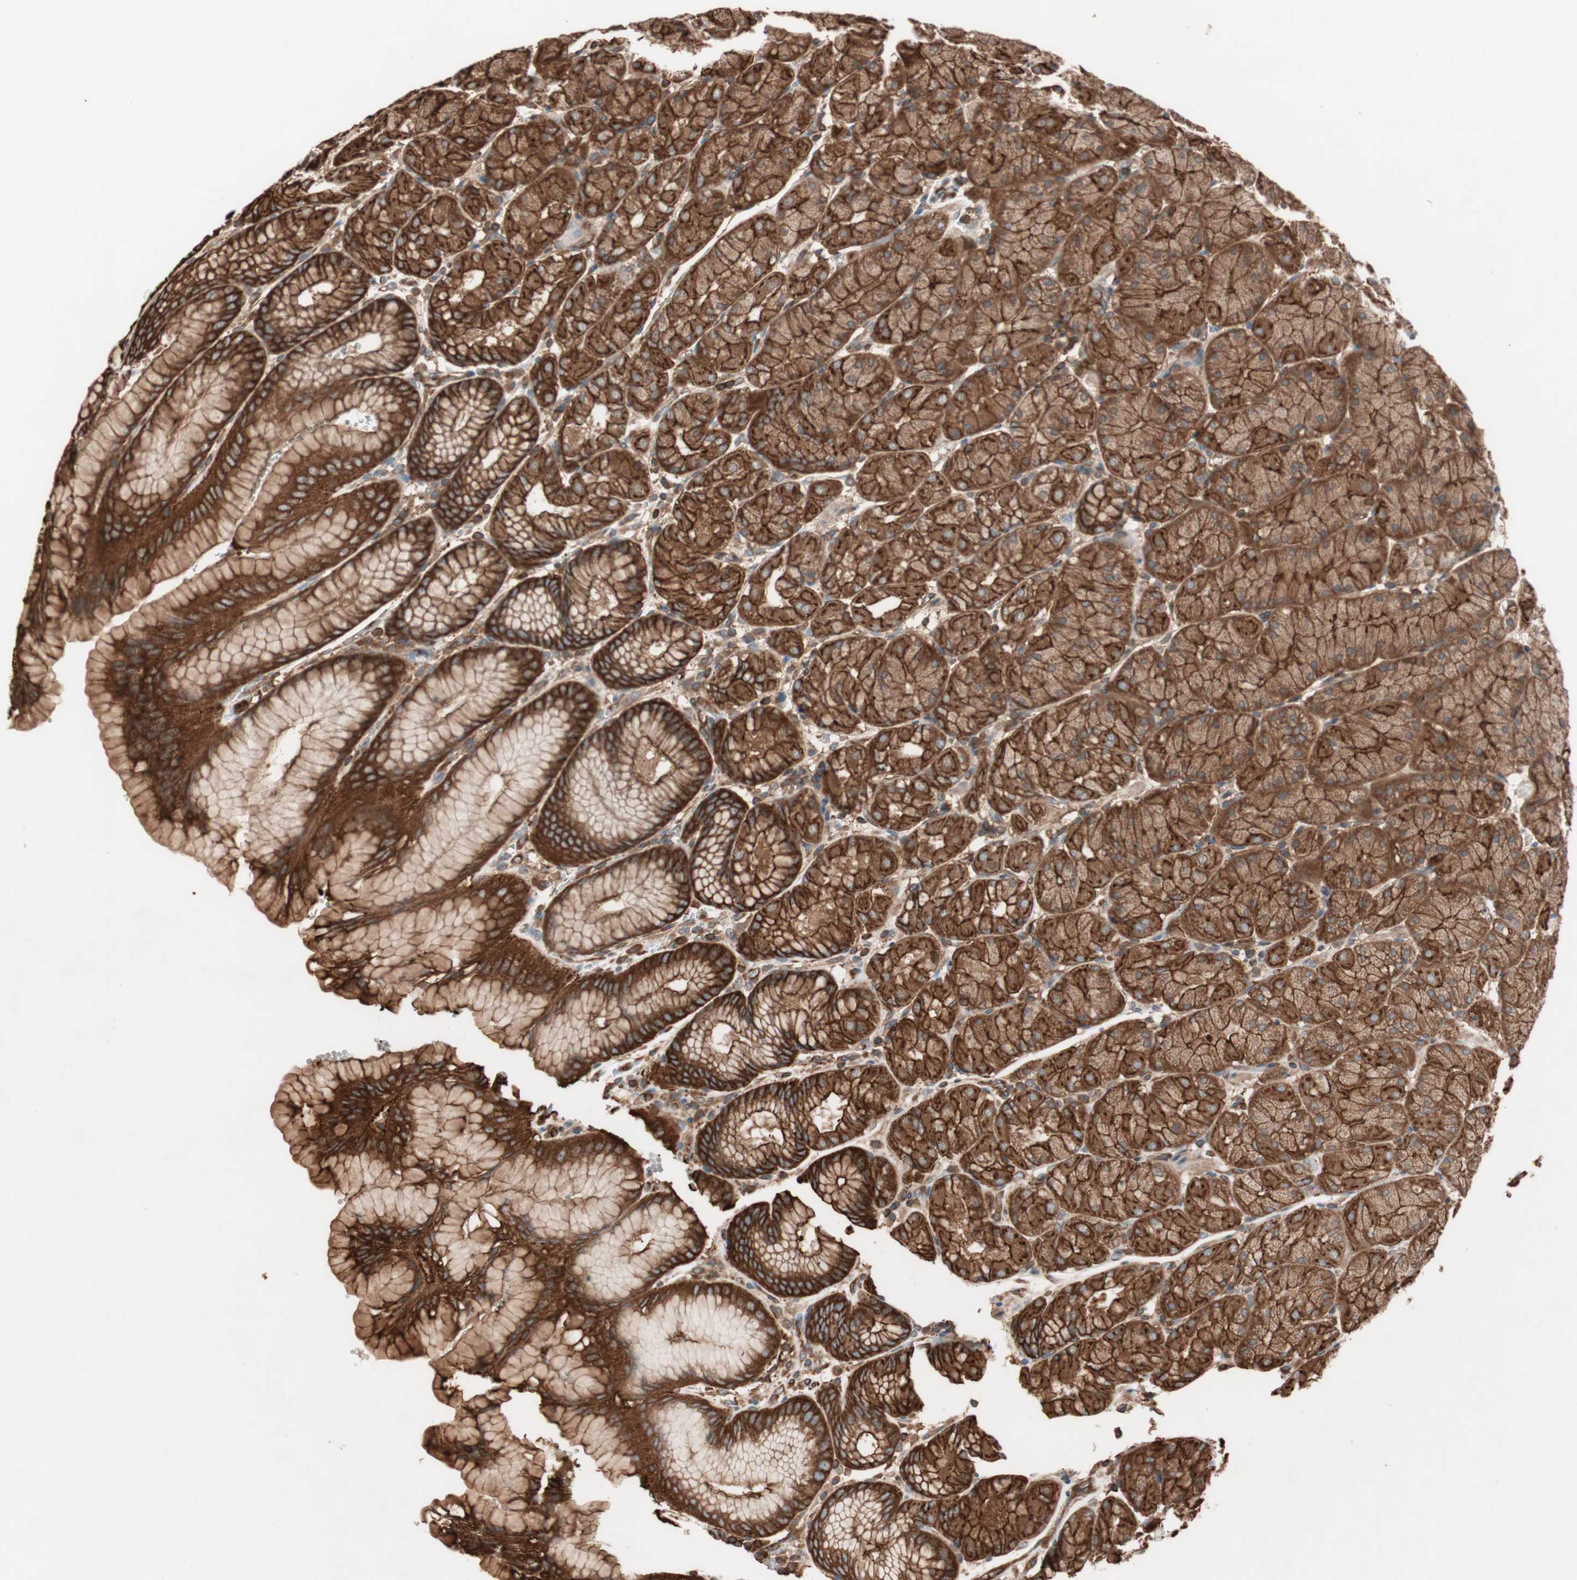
{"staining": {"intensity": "strong", "quantity": ">75%", "location": "cytoplasmic/membranous"}, "tissue": "stomach", "cell_type": "Glandular cells", "image_type": "normal", "snomed": [{"axis": "morphology", "description": "Normal tissue, NOS"}, {"axis": "topography", "description": "Stomach, upper"}, {"axis": "topography", "description": "Stomach"}], "caption": "The photomicrograph displays staining of unremarkable stomach, revealing strong cytoplasmic/membranous protein expression (brown color) within glandular cells.", "gene": "TCP11L1", "patient": {"sex": "male", "age": 76}}